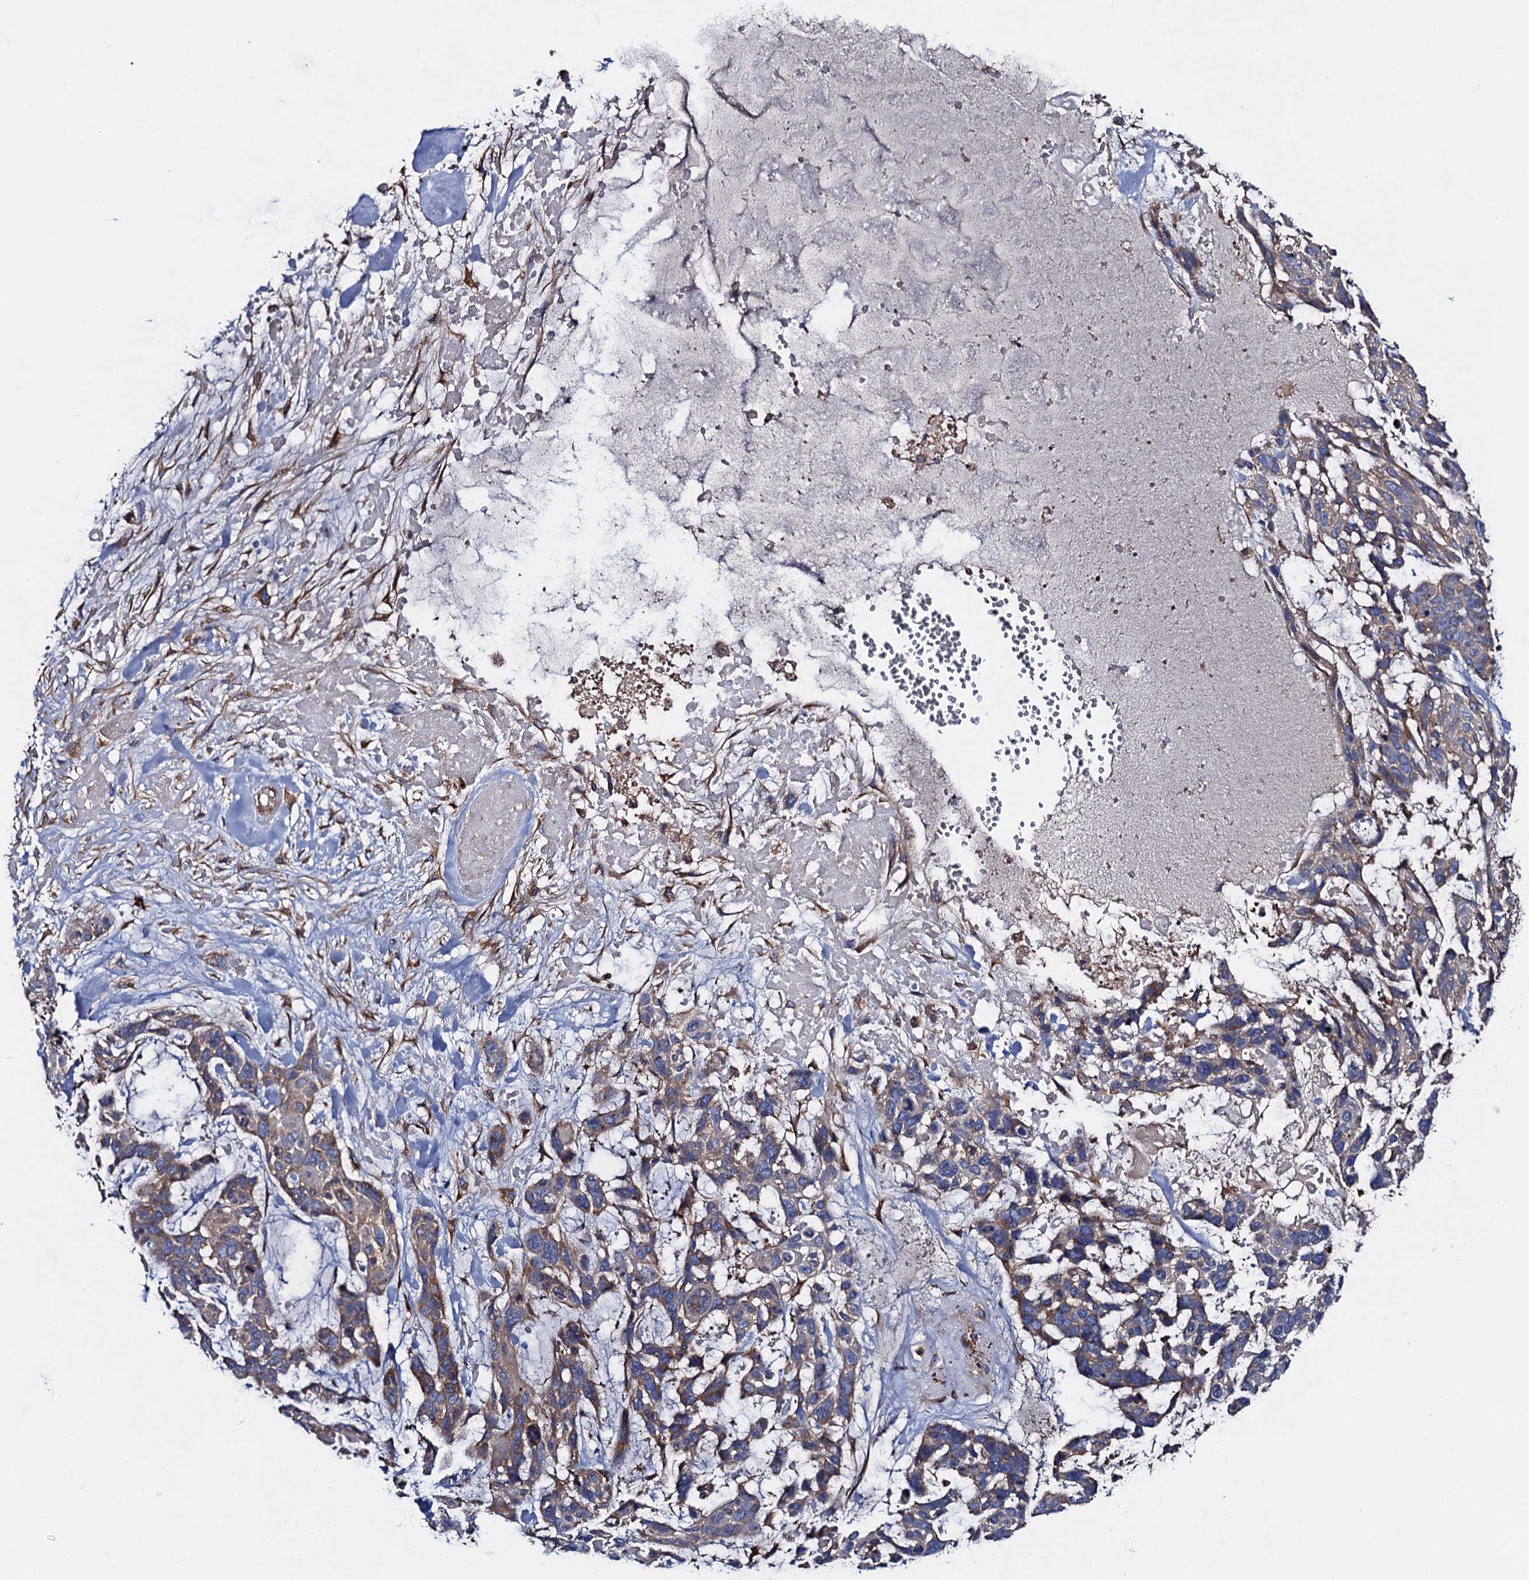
{"staining": {"intensity": "weak", "quantity": ">75%", "location": "cytoplasmic/membranous"}, "tissue": "skin cancer", "cell_type": "Tumor cells", "image_type": "cancer", "snomed": [{"axis": "morphology", "description": "Basal cell carcinoma"}, {"axis": "topography", "description": "Skin"}], "caption": "Skin cancer stained with a brown dye demonstrates weak cytoplasmic/membranous positive positivity in approximately >75% of tumor cells.", "gene": "MRPL48", "patient": {"sex": "male", "age": 88}}